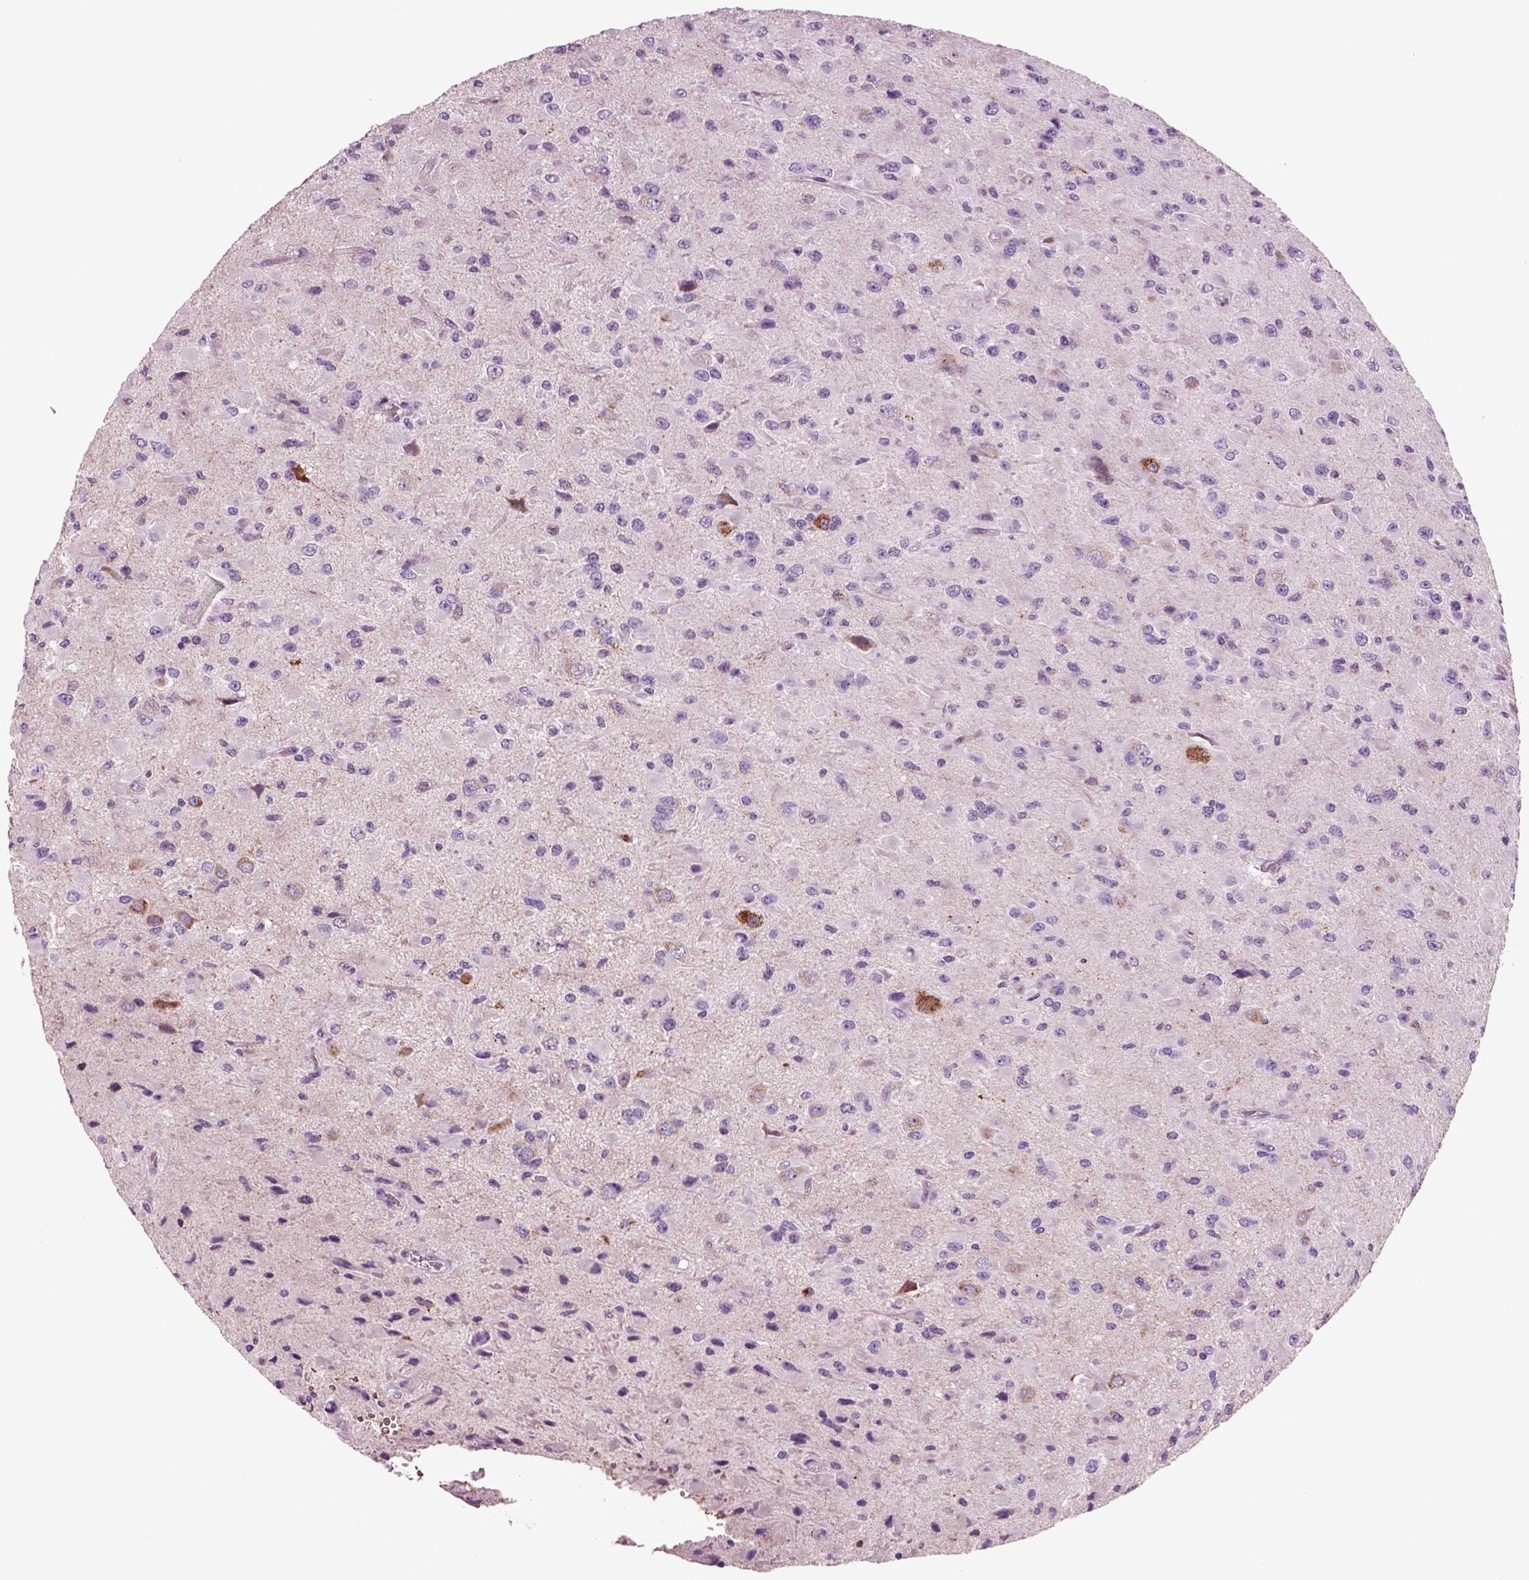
{"staining": {"intensity": "negative", "quantity": "none", "location": "none"}, "tissue": "glioma", "cell_type": "Tumor cells", "image_type": "cancer", "snomed": [{"axis": "morphology", "description": "Glioma, malignant, High grade"}, {"axis": "topography", "description": "Cerebral cortex"}], "caption": "IHC photomicrograph of neoplastic tissue: glioma stained with DAB reveals no significant protein expression in tumor cells. The staining was performed using DAB (3,3'-diaminobenzidine) to visualize the protein expression in brown, while the nuclei were stained in blue with hematoxylin (Magnification: 20x).", "gene": "CHGB", "patient": {"sex": "male", "age": 35}}